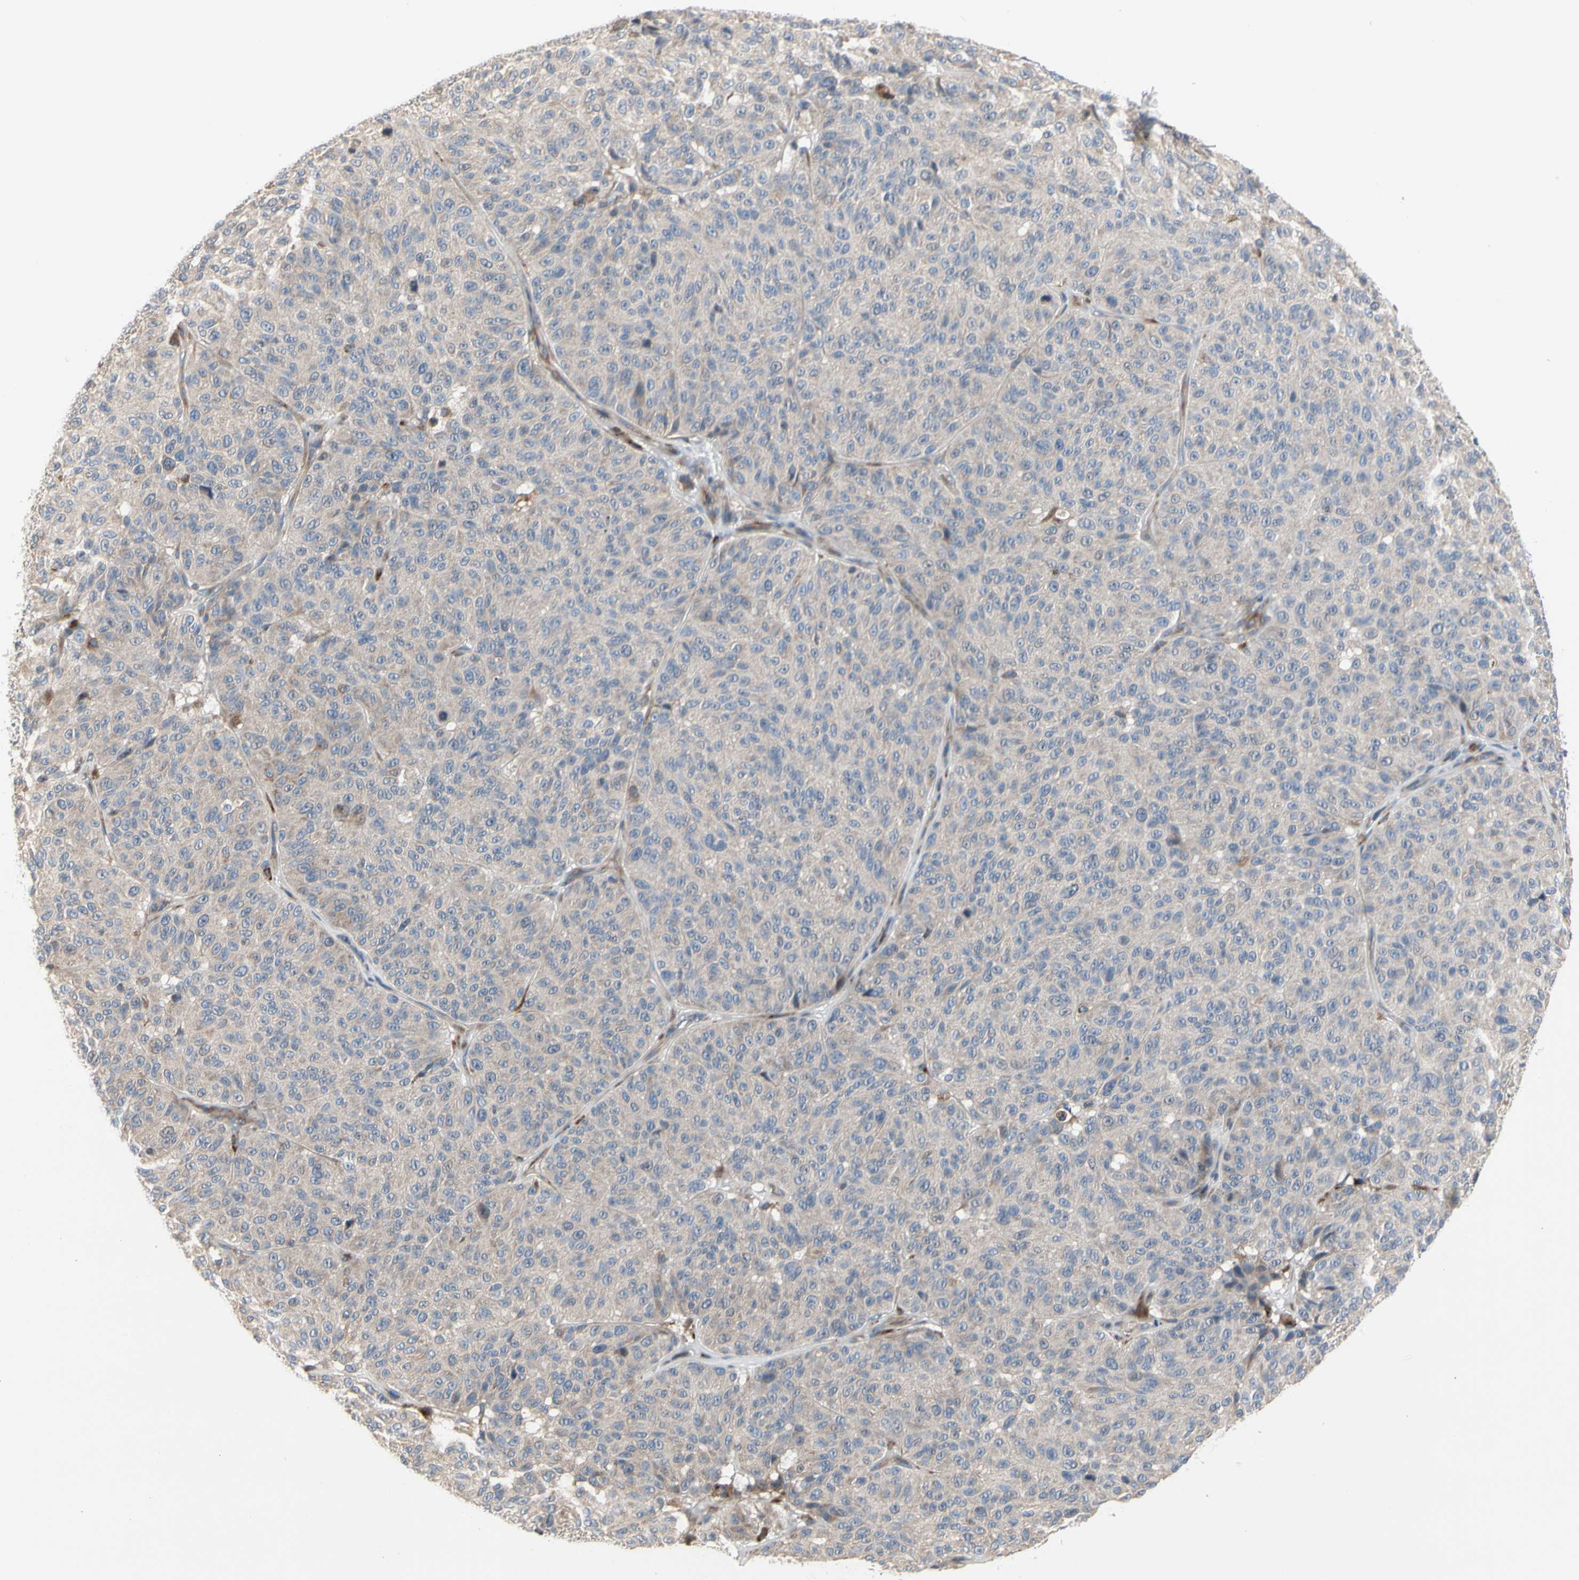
{"staining": {"intensity": "weak", "quantity": ">75%", "location": "cytoplasmic/membranous"}, "tissue": "melanoma", "cell_type": "Tumor cells", "image_type": "cancer", "snomed": [{"axis": "morphology", "description": "Malignant melanoma, NOS"}, {"axis": "topography", "description": "Skin"}], "caption": "Weak cytoplasmic/membranous protein positivity is identified in about >75% of tumor cells in melanoma. The staining was performed using DAB, with brown indicating positive protein expression. Nuclei are stained blue with hematoxylin.", "gene": "MMEL1", "patient": {"sex": "female", "age": 46}}